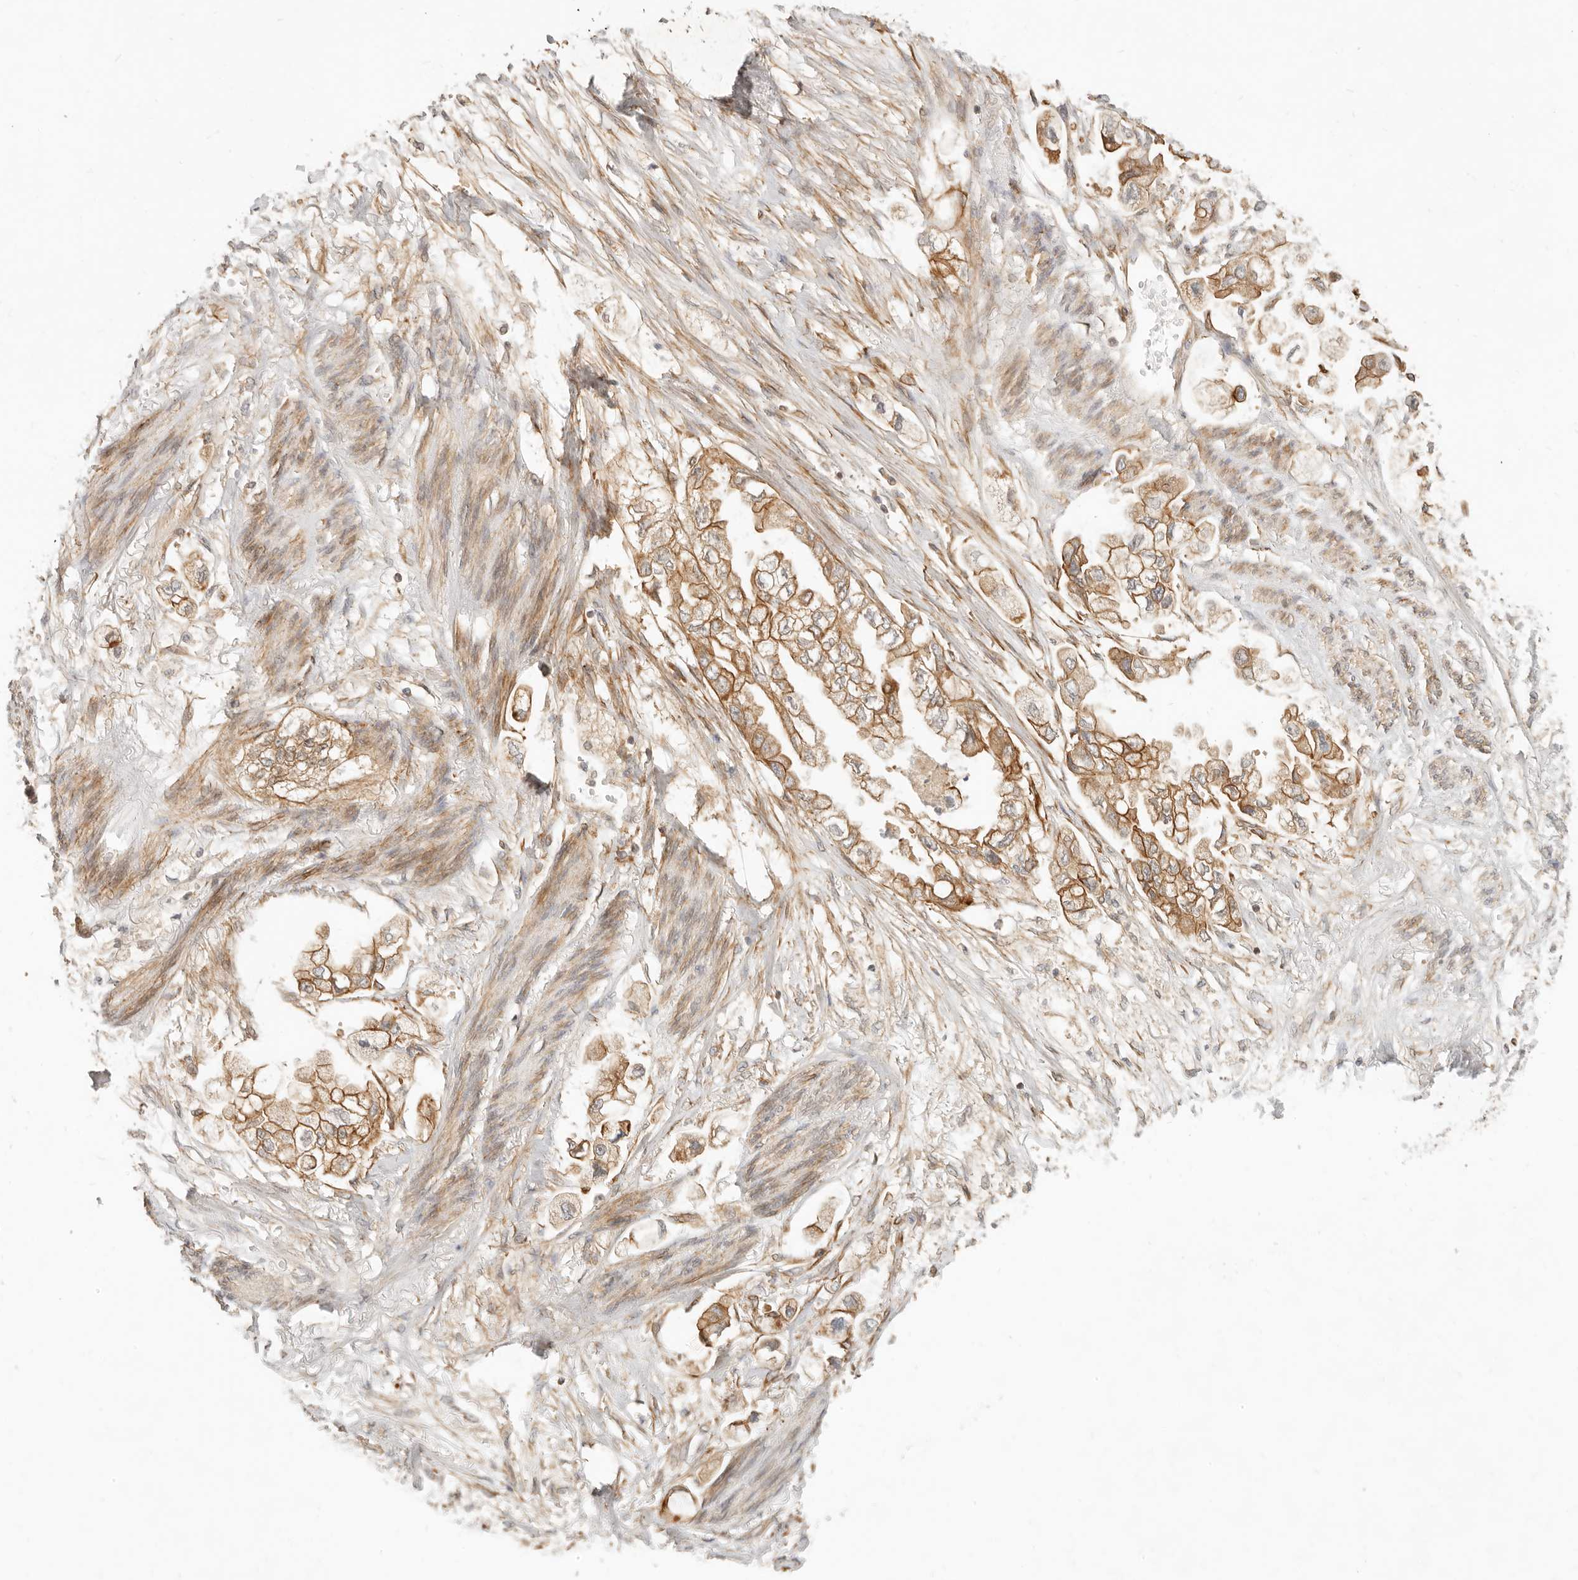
{"staining": {"intensity": "moderate", "quantity": ">75%", "location": "cytoplasmic/membranous"}, "tissue": "stomach cancer", "cell_type": "Tumor cells", "image_type": "cancer", "snomed": [{"axis": "morphology", "description": "Adenocarcinoma, NOS"}, {"axis": "topography", "description": "Stomach"}], "caption": "This is an image of immunohistochemistry staining of stomach cancer (adenocarcinoma), which shows moderate positivity in the cytoplasmic/membranous of tumor cells.", "gene": "UFSP1", "patient": {"sex": "male", "age": 62}}